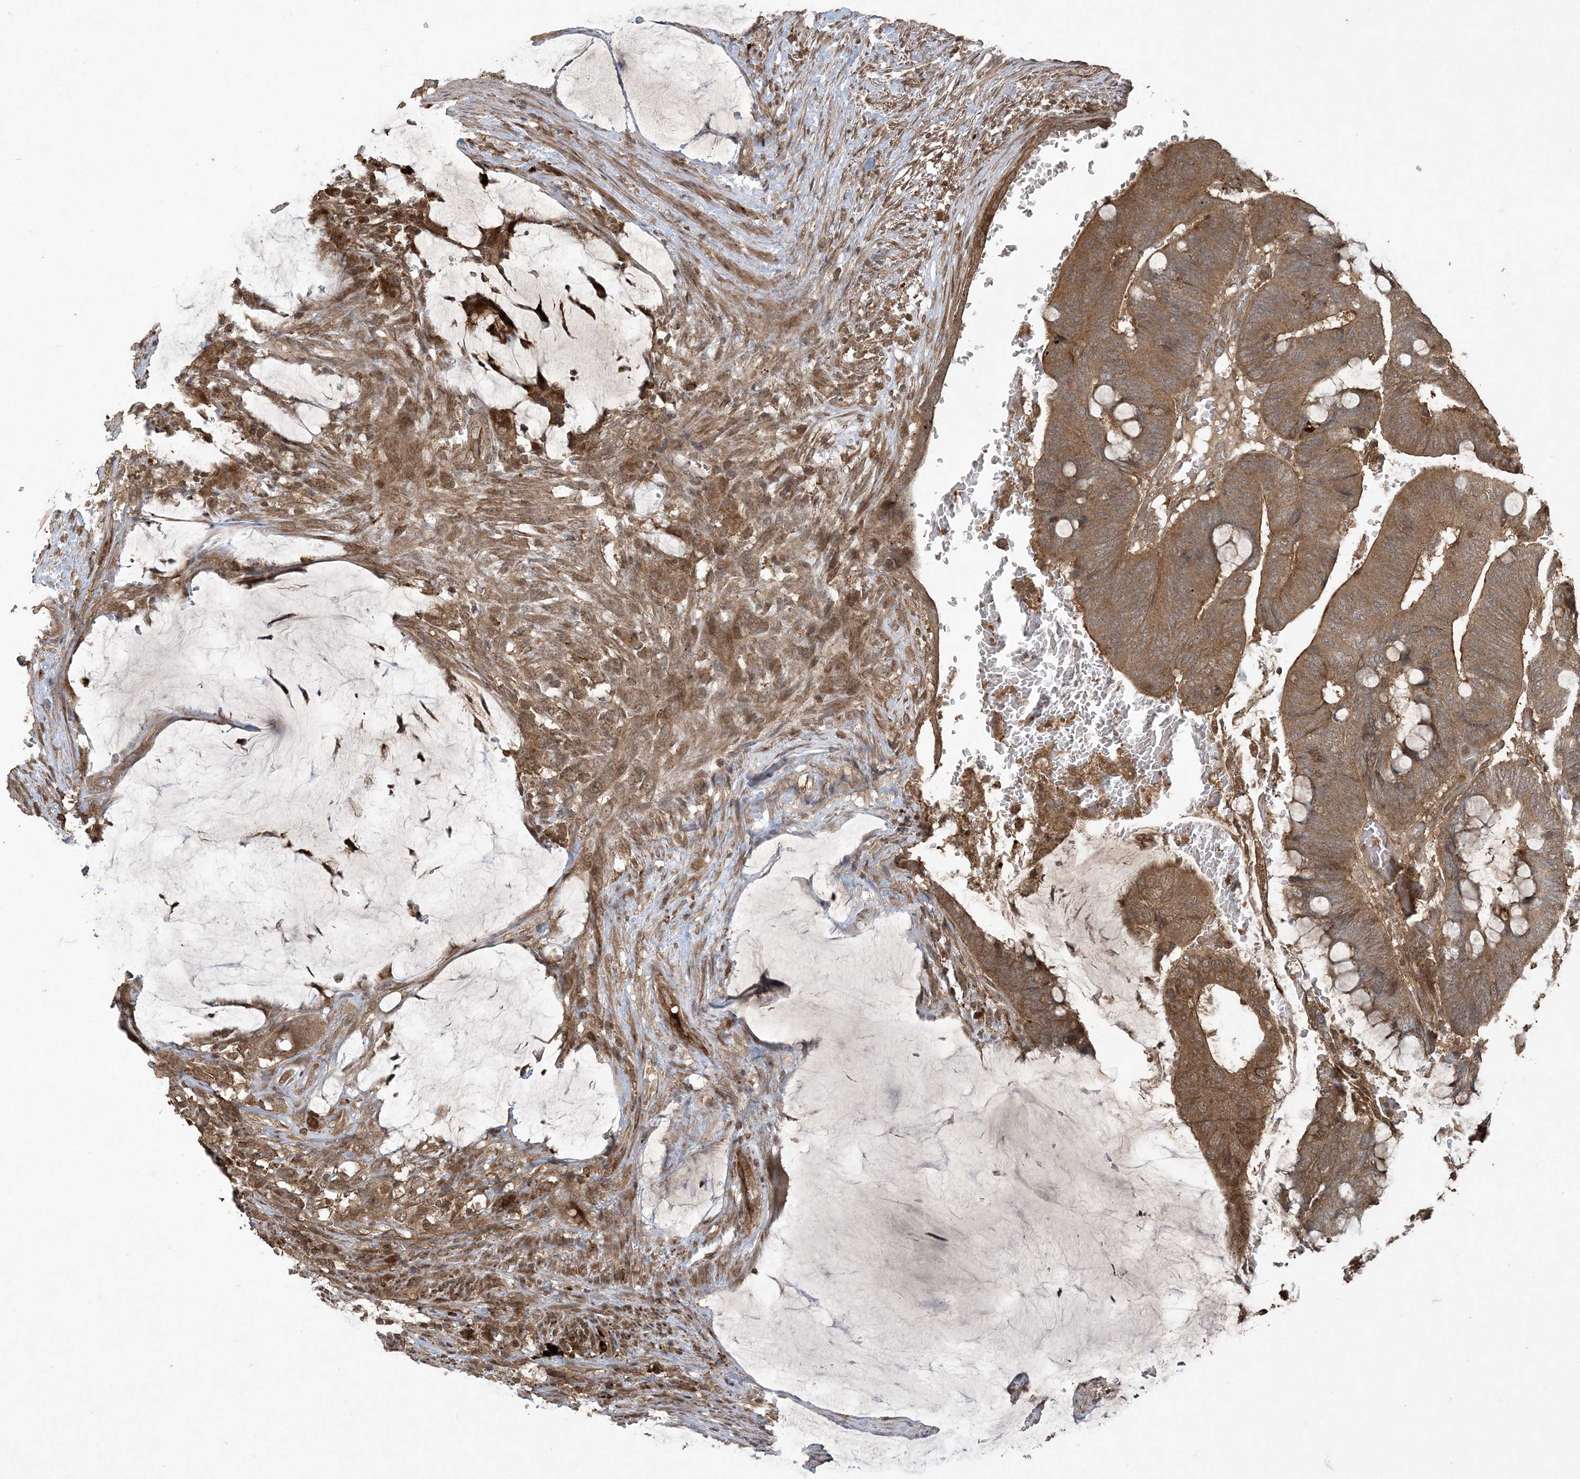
{"staining": {"intensity": "moderate", "quantity": ">75%", "location": "cytoplasmic/membranous"}, "tissue": "colorectal cancer", "cell_type": "Tumor cells", "image_type": "cancer", "snomed": [{"axis": "morphology", "description": "Normal tissue, NOS"}, {"axis": "morphology", "description": "Adenocarcinoma, NOS"}, {"axis": "topography", "description": "Rectum"}, {"axis": "topography", "description": "Peripheral nerve tissue"}], "caption": "The image demonstrates immunohistochemical staining of colorectal cancer. There is moderate cytoplasmic/membranous staining is seen in approximately >75% of tumor cells.", "gene": "EFCAB8", "patient": {"sex": "male", "age": 92}}